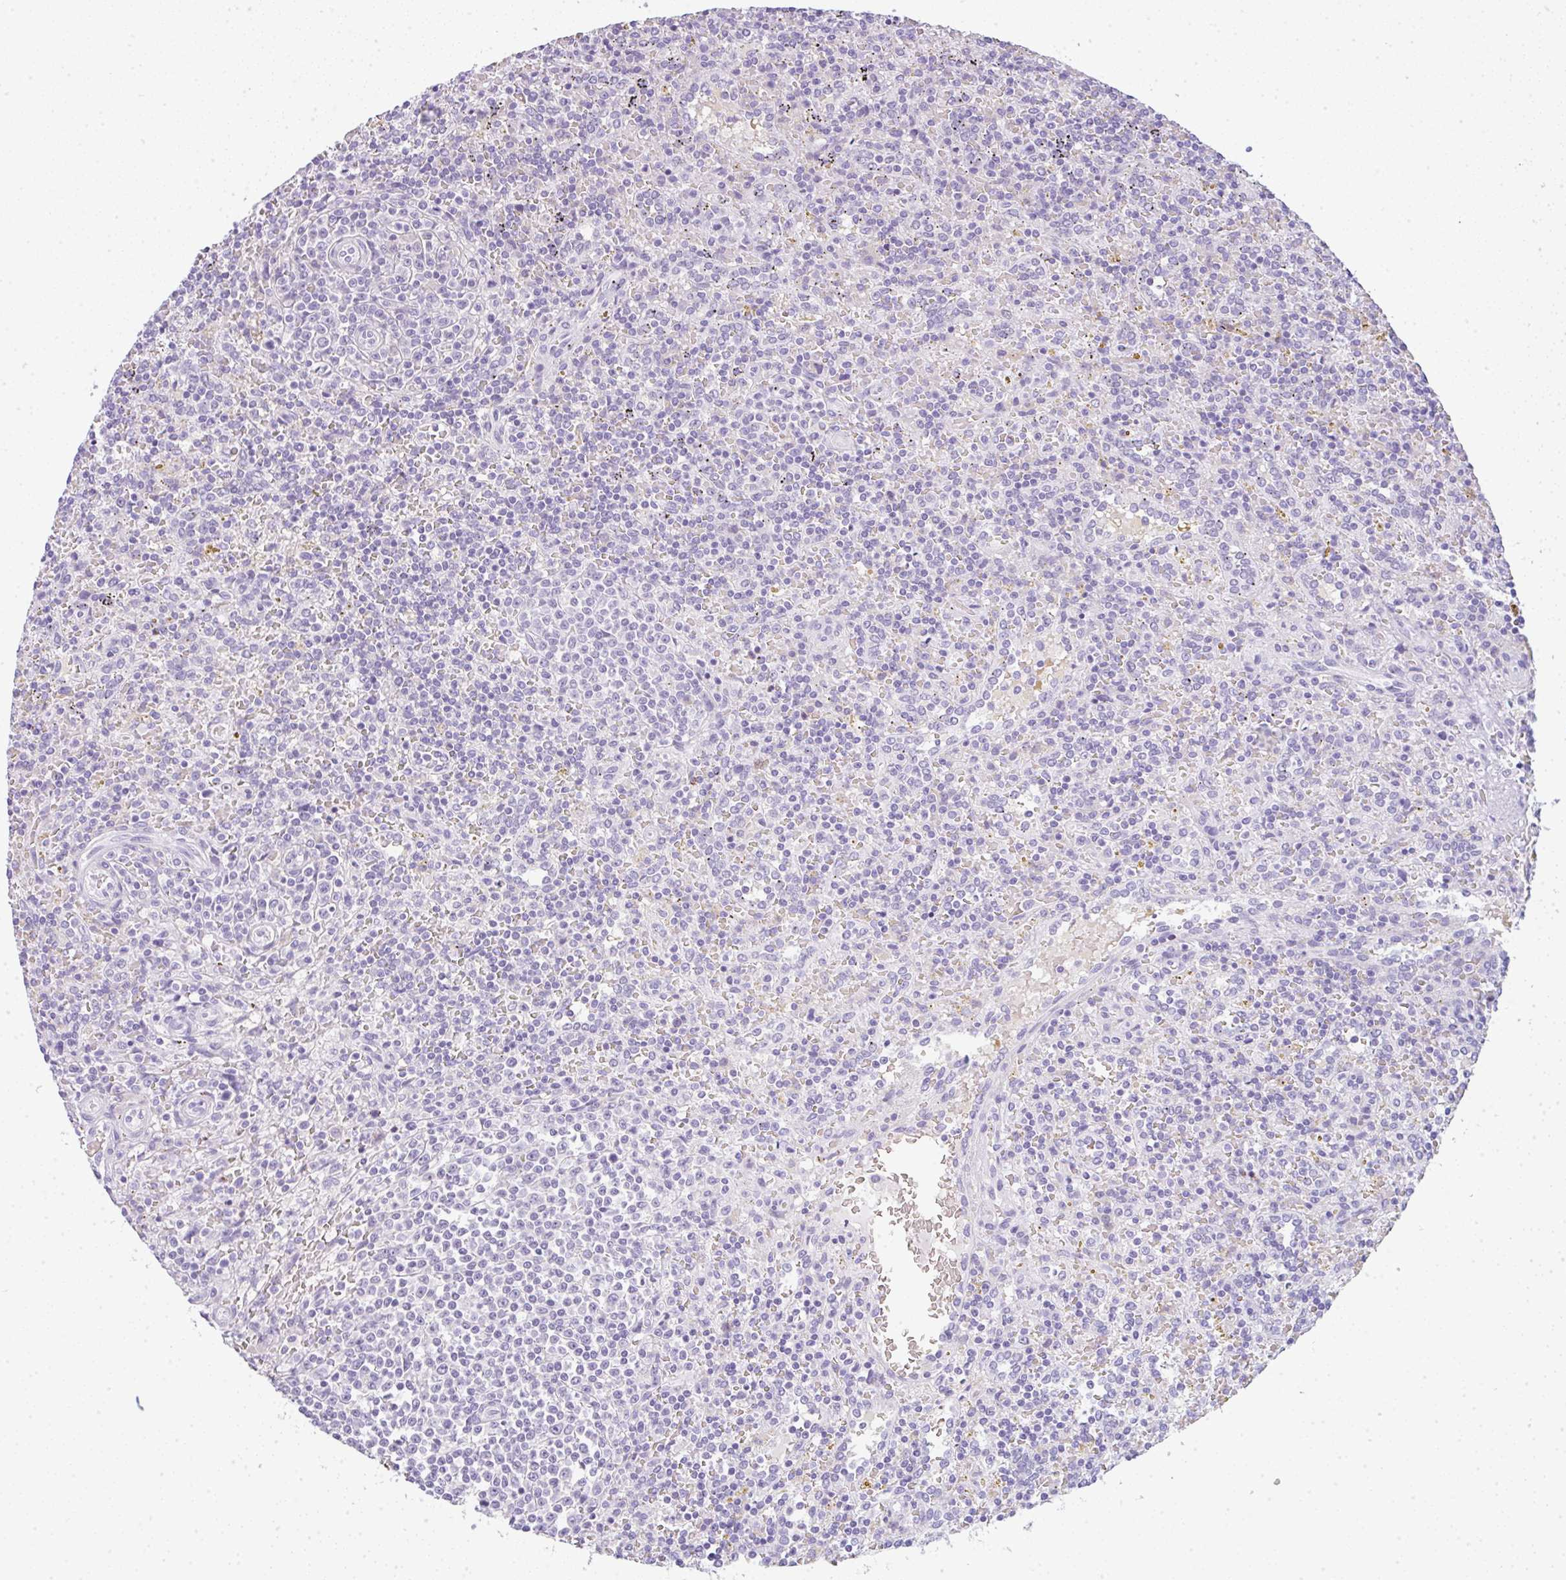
{"staining": {"intensity": "negative", "quantity": "none", "location": "none"}, "tissue": "lymphoma", "cell_type": "Tumor cells", "image_type": "cancer", "snomed": [{"axis": "morphology", "description": "Malignant lymphoma, non-Hodgkin's type, Low grade"}, {"axis": "topography", "description": "Spleen"}], "caption": "This is an immunohistochemistry (IHC) image of human low-grade malignant lymphoma, non-Hodgkin's type. There is no expression in tumor cells.", "gene": "LPAR4", "patient": {"sex": "male", "age": 67}}